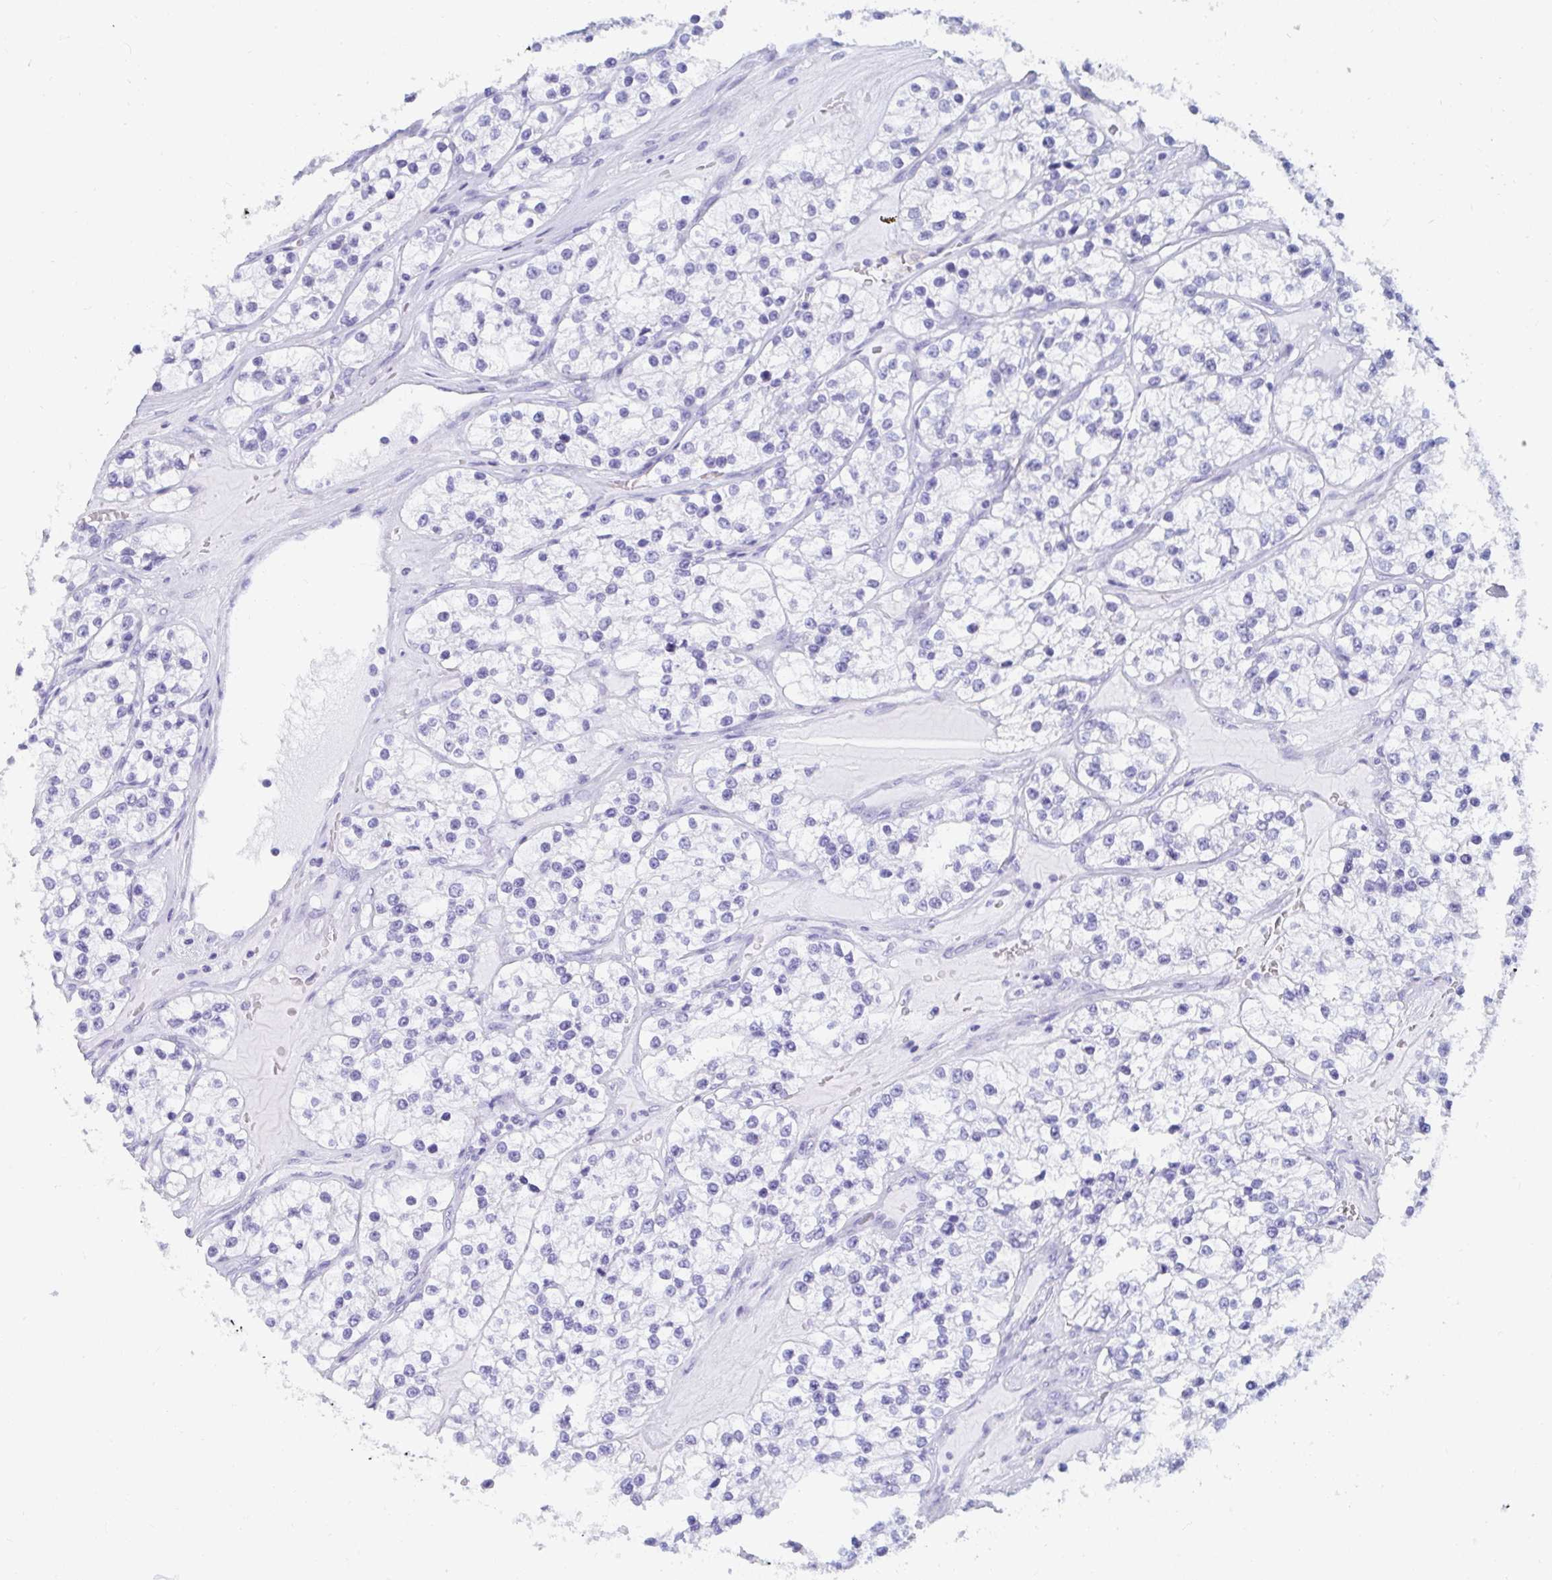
{"staining": {"intensity": "negative", "quantity": "none", "location": "none"}, "tissue": "renal cancer", "cell_type": "Tumor cells", "image_type": "cancer", "snomed": [{"axis": "morphology", "description": "Adenocarcinoma, NOS"}, {"axis": "topography", "description": "Kidney"}], "caption": "The histopathology image demonstrates no significant positivity in tumor cells of renal cancer.", "gene": "MROH2B", "patient": {"sex": "female", "age": 57}}